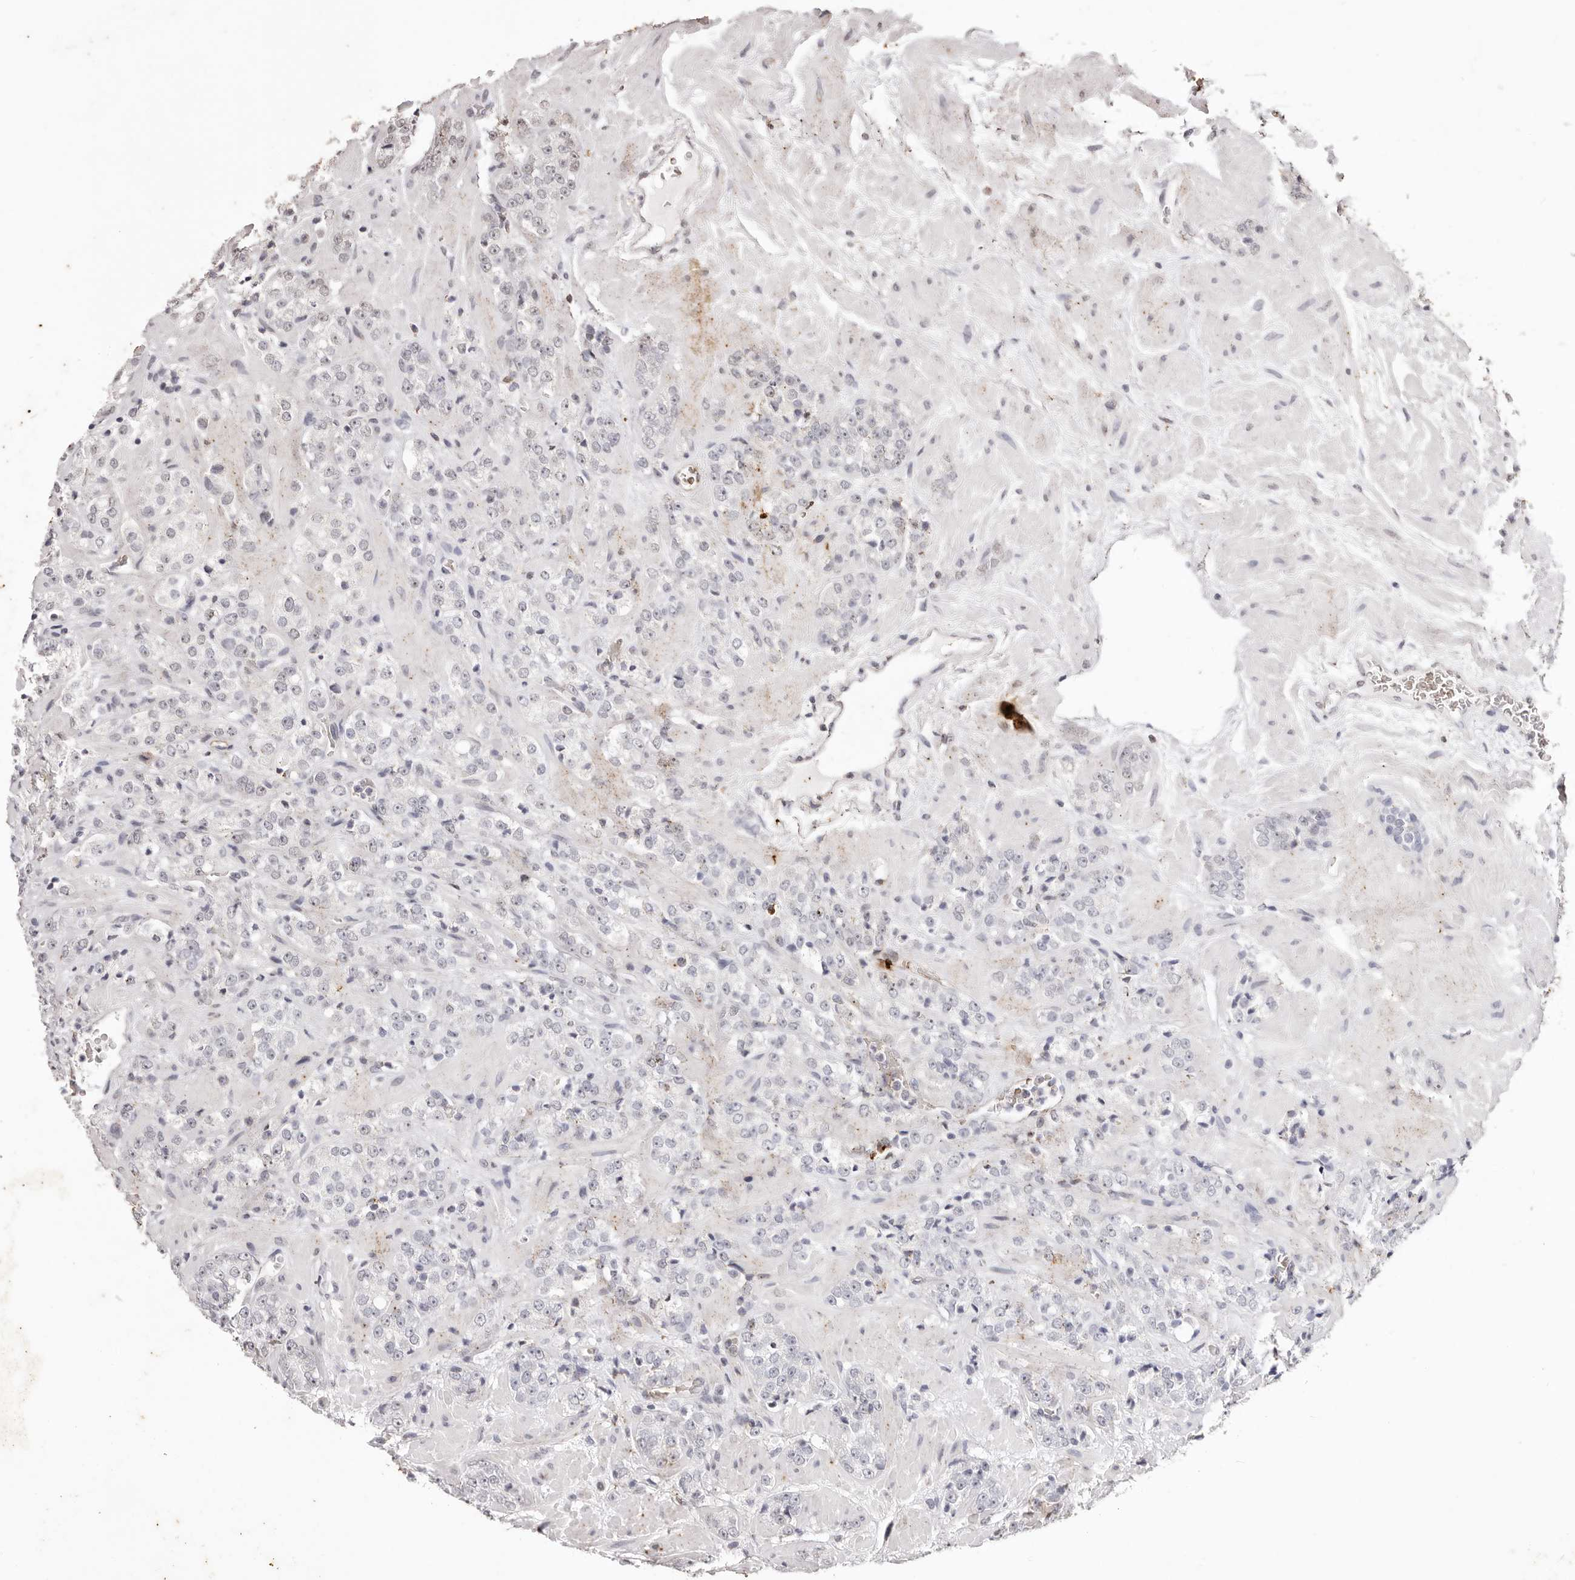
{"staining": {"intensity": "negative", "quantity": "none", "location": "none"}, "tissue": "prostate cancer", "cell_type": "Tumor cells", "image_type": "cancer", "snomed": [{"axis": "morphology", "description": "Adenocarcinoma, High grade"}, {"axis": "topography", "description": "Prostate"}], "caption": "An image of human prostate high-grade adenocarcinoma is negative for staining in tumor cells. The staining was performed using DAB (3,3'-diaminobenzidine) to visualize the protein expression in brown, while the nuclei were stained in blue with hematoxylin (Magnification: 20x).", "gene": "RPS6KA5", "patient": {"sex": "male", "age": 64}}